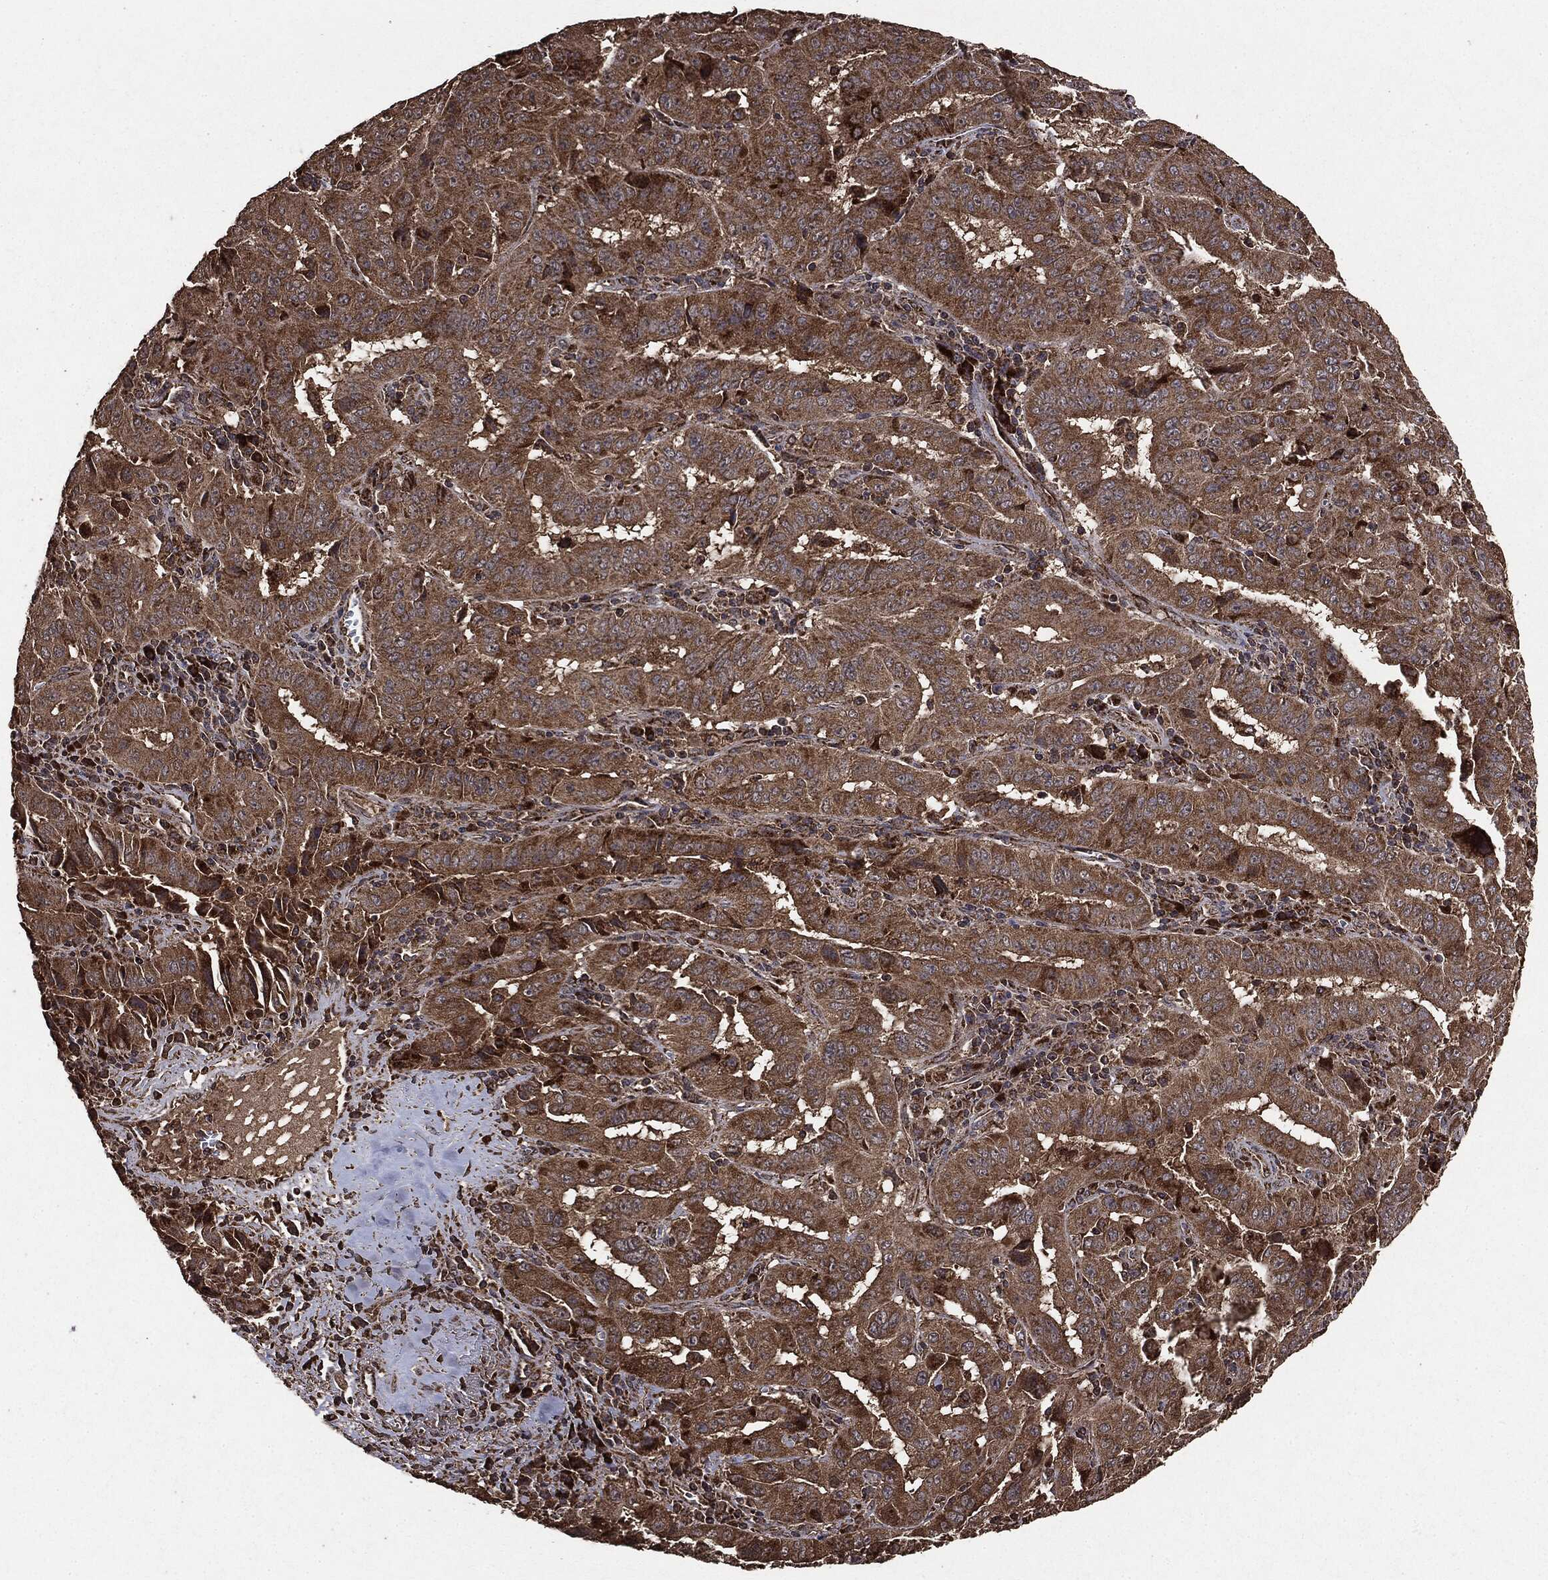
{"staining": {"intensity": "strong", "quantity": ">75%", "location": "cytoplasmic/membranous"}, "tissue": "pancreatic cancer", "cell_type": "Tumor cells", "image_type": "cancer", "snomed": [{"axis": "morphology", "description": "Adenocarcinoma, NOS"}, {"axis": "topography", "description": "Pancreas"}], "caption": "Pancreatic cancer stained for a protein demonstrates strong cytoplasmic/membranous positivity in tumor cells.", "gene": "MTOR", "patient": {"sex": "male", "age": 63}}